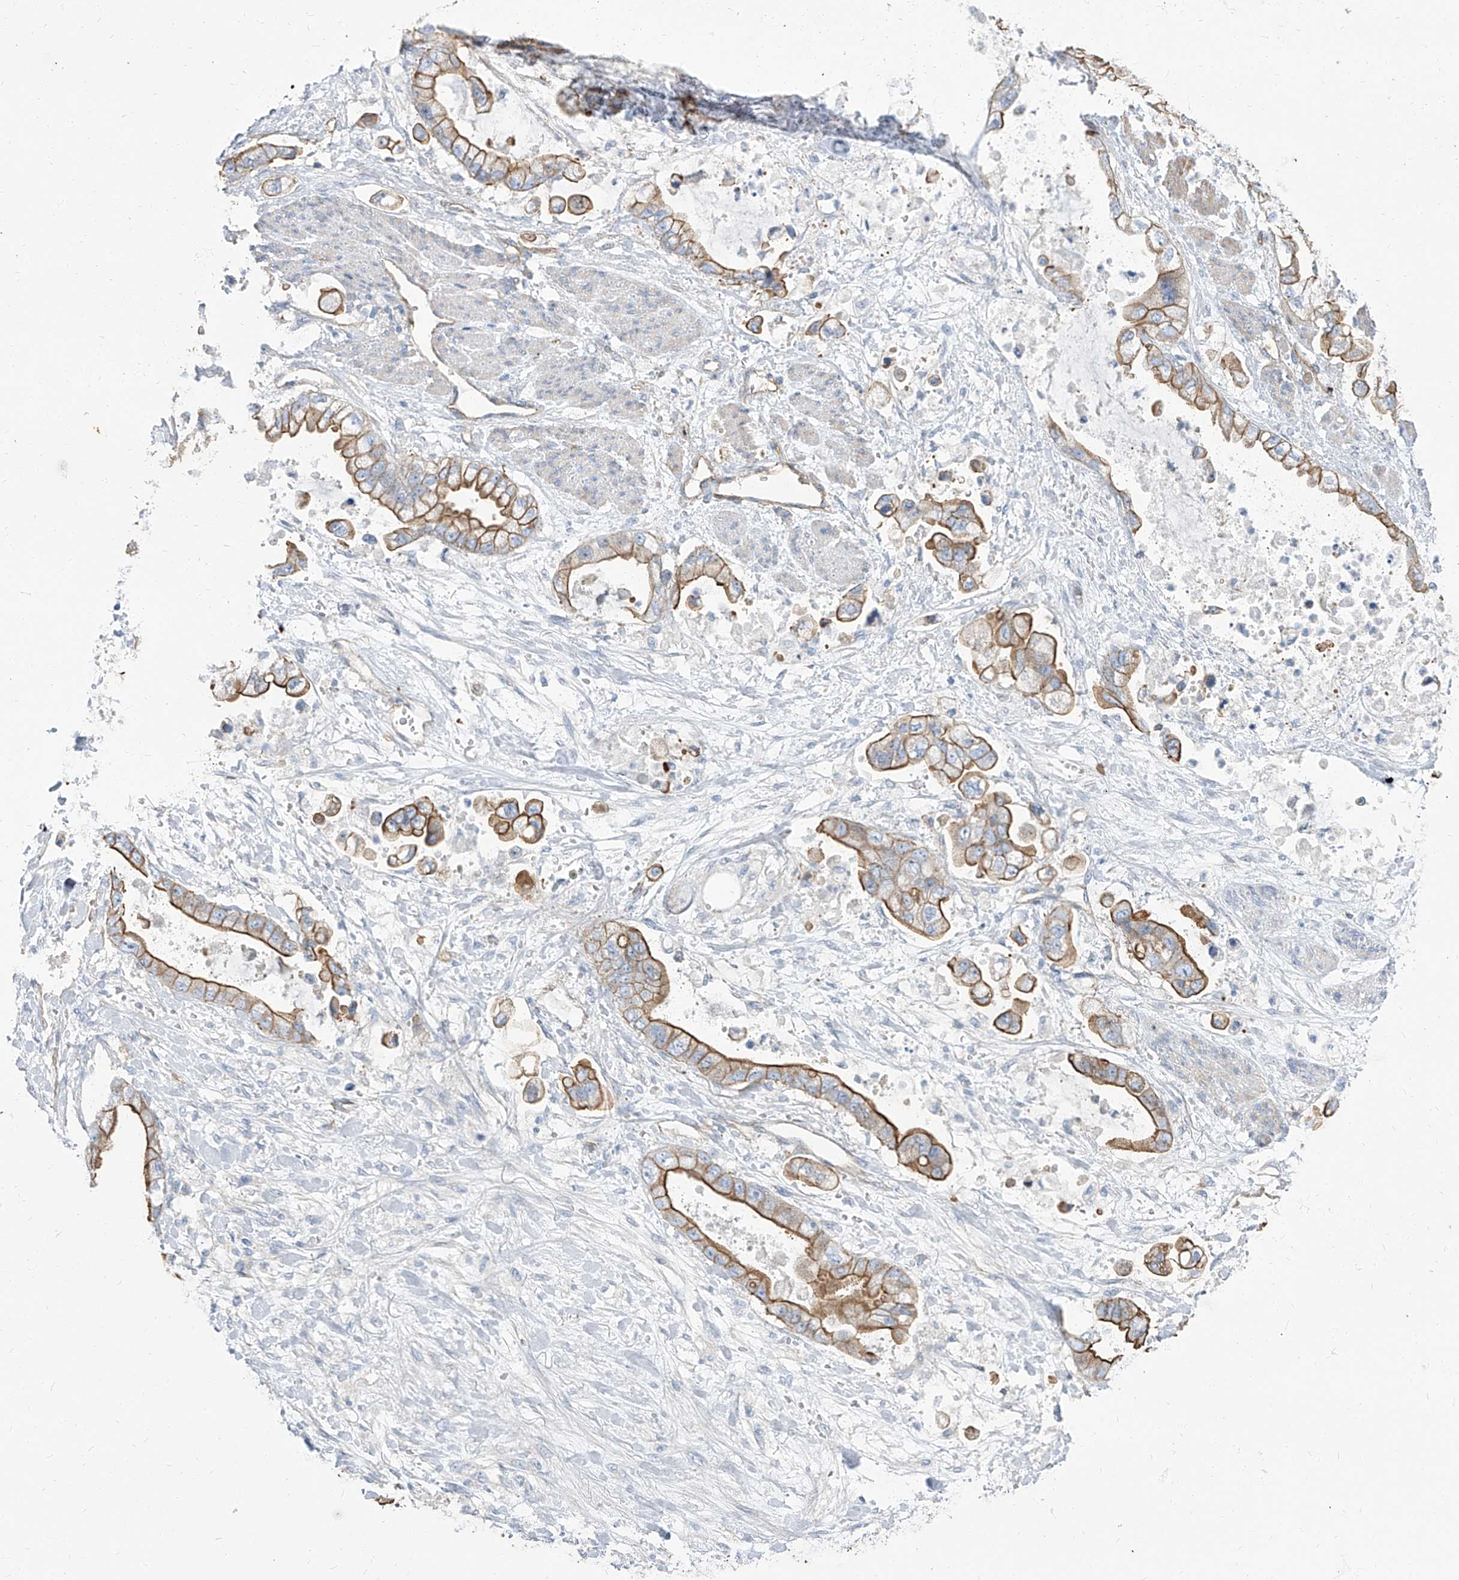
{"staining": {"intensity": "strong", "quantity": ">75%", "location": "cytoplasmic/membranous"}, "tissue": "stomach cancer", "cell_type": "Tumor cells", "image_type": "cancer", "snomed": [{"axis": "morphology", "description": "Adenocarcinoma, NOS"}, {"axis": "topography", "description": "Stomach"}], "caption": "Brown immunohistochemical staining in adenocarcinoma (stomach) shows strong cytoplasmic/membranous staining in approximately >75% of tumor cells. (Stains: DAB (3,3'-diaminobenzidine) in brown, nuclei in blue, Microscopy: brightfield microscopy at high magnification).", "gene": "TXLNB", "patient": {"sex": "male", "age": 62}}